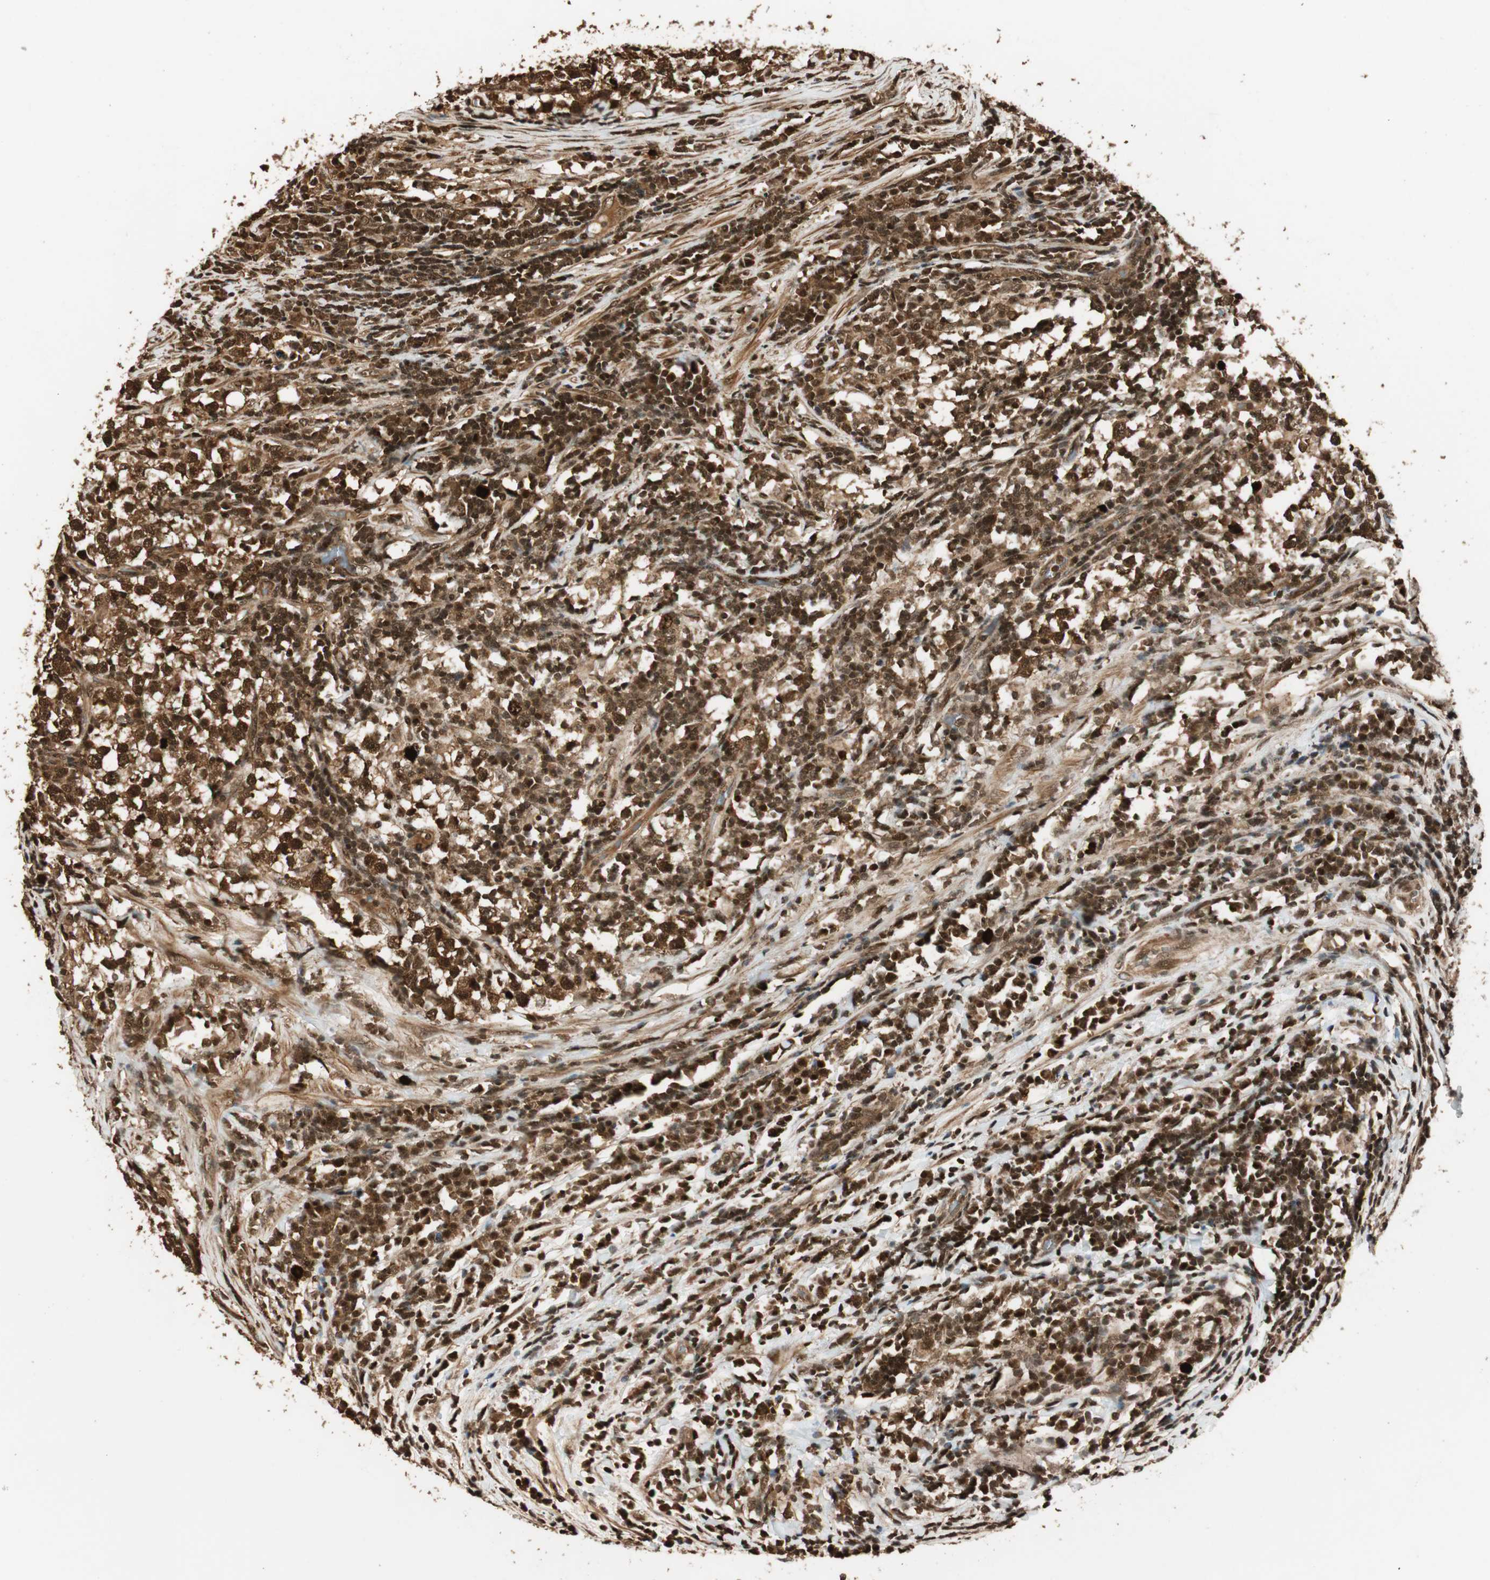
{"staining": {"intensity": "strong", "quantity": ">75%", "location": "cytoplasmic/membranous,nuclear"}, "tissue": "testis cancer", "cell_type": "Tumor cells", "image_type": "cancer", "snomed": [{"axis": "morphology", "description": "Seminoma, NOS"}, {"axis": "topography", "description": "Testis"}], "caption": "About >75% of tumor cells in human testis seminoma display strong cytoplasmic/membranous and nuclear protein positivity as visualized by brown immunohistochemical staining.", "gene": "ALKBH5", "patient": {"sex": "male", "age": 43}}